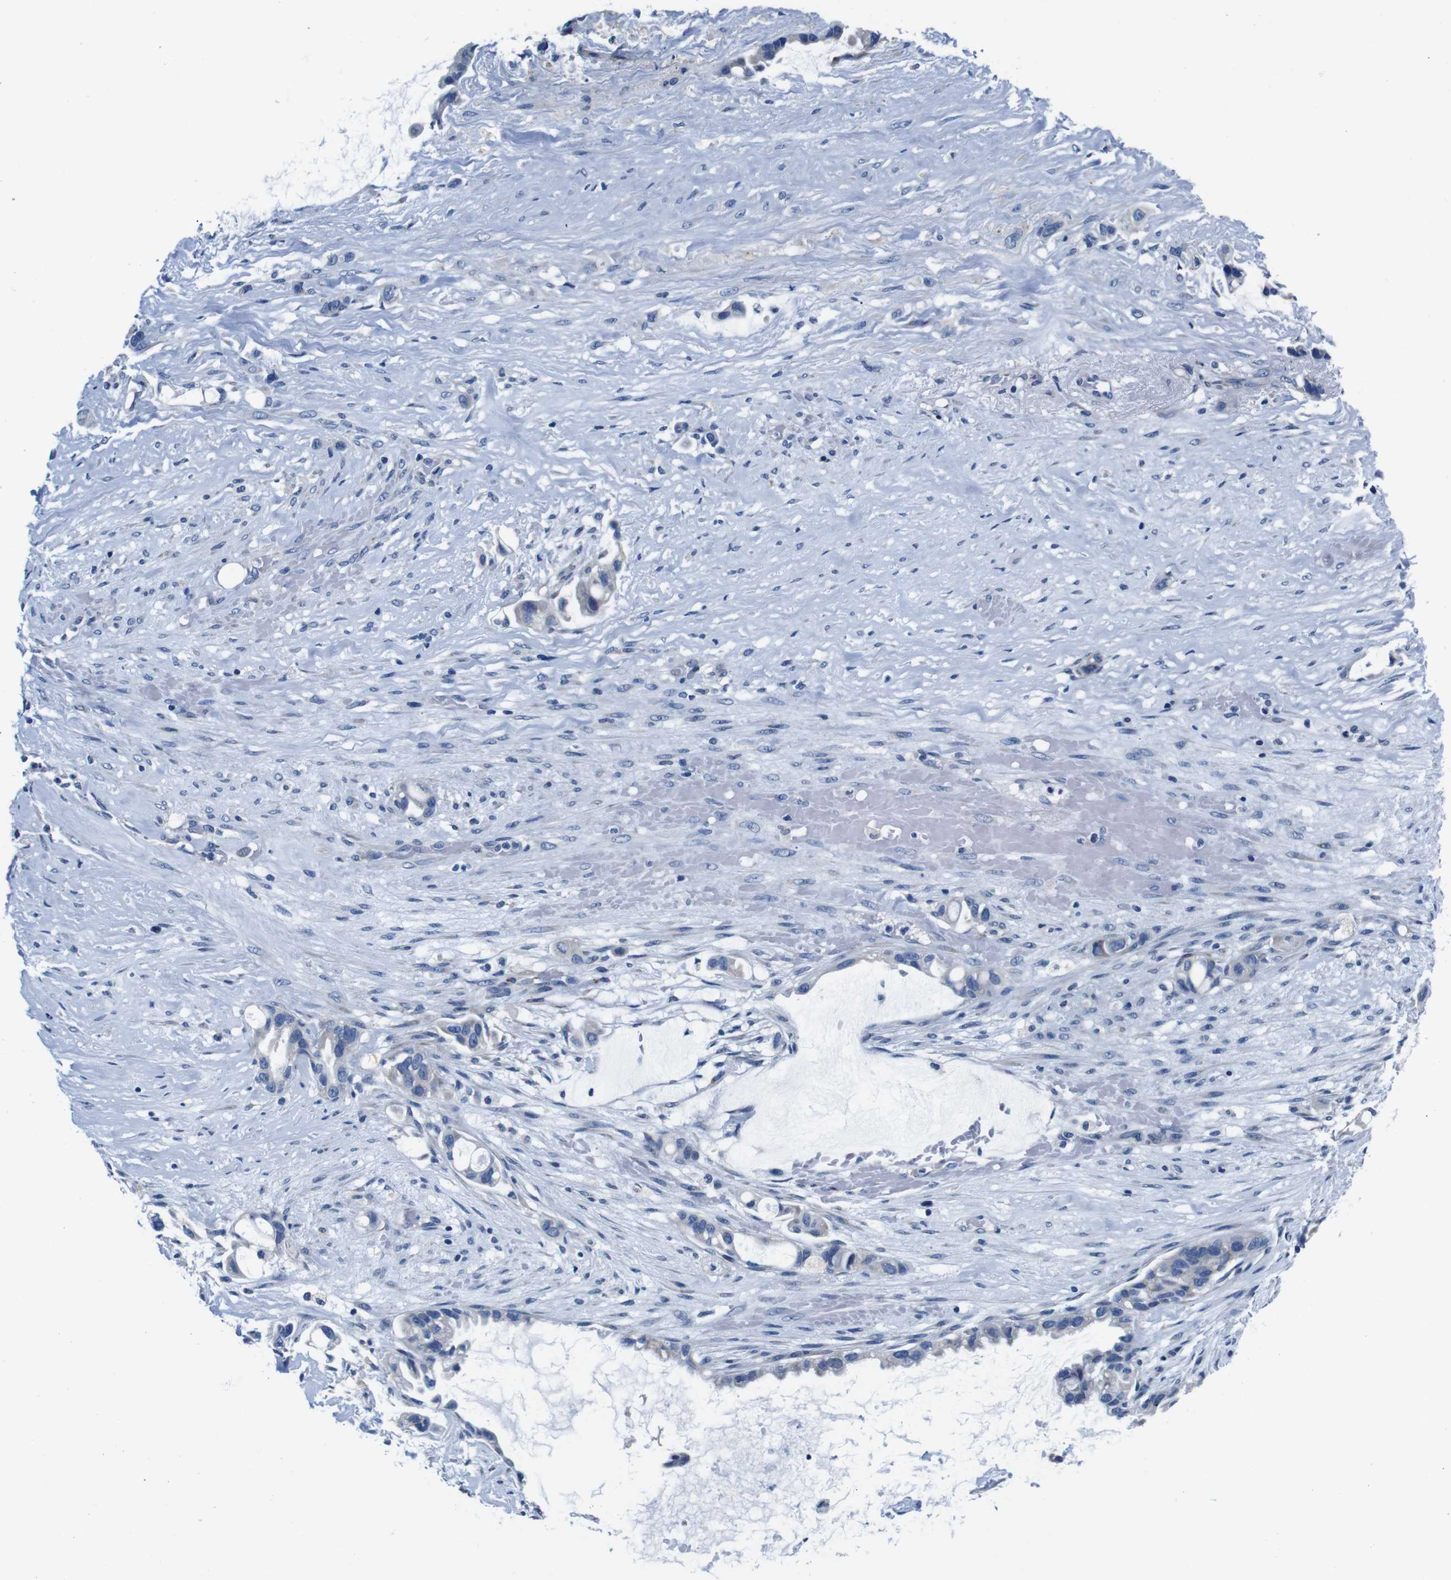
{"staining": {"intensity": "negative", "quantity": "none", "location": "none"}, "tissue": "liver cancer", "cell_type": "Tumor cells", "image_type": "cancer", "snomed": [{"axis": "morphology", "description": "Cholangiocarcinoma"}, {"axis": "topography", "description": "Liver"}], "caption": "Tumor cells show no significant protein expression in liver cancer.", "gene": "SNX19", "patient": {"sex": "female", "age": 65}}